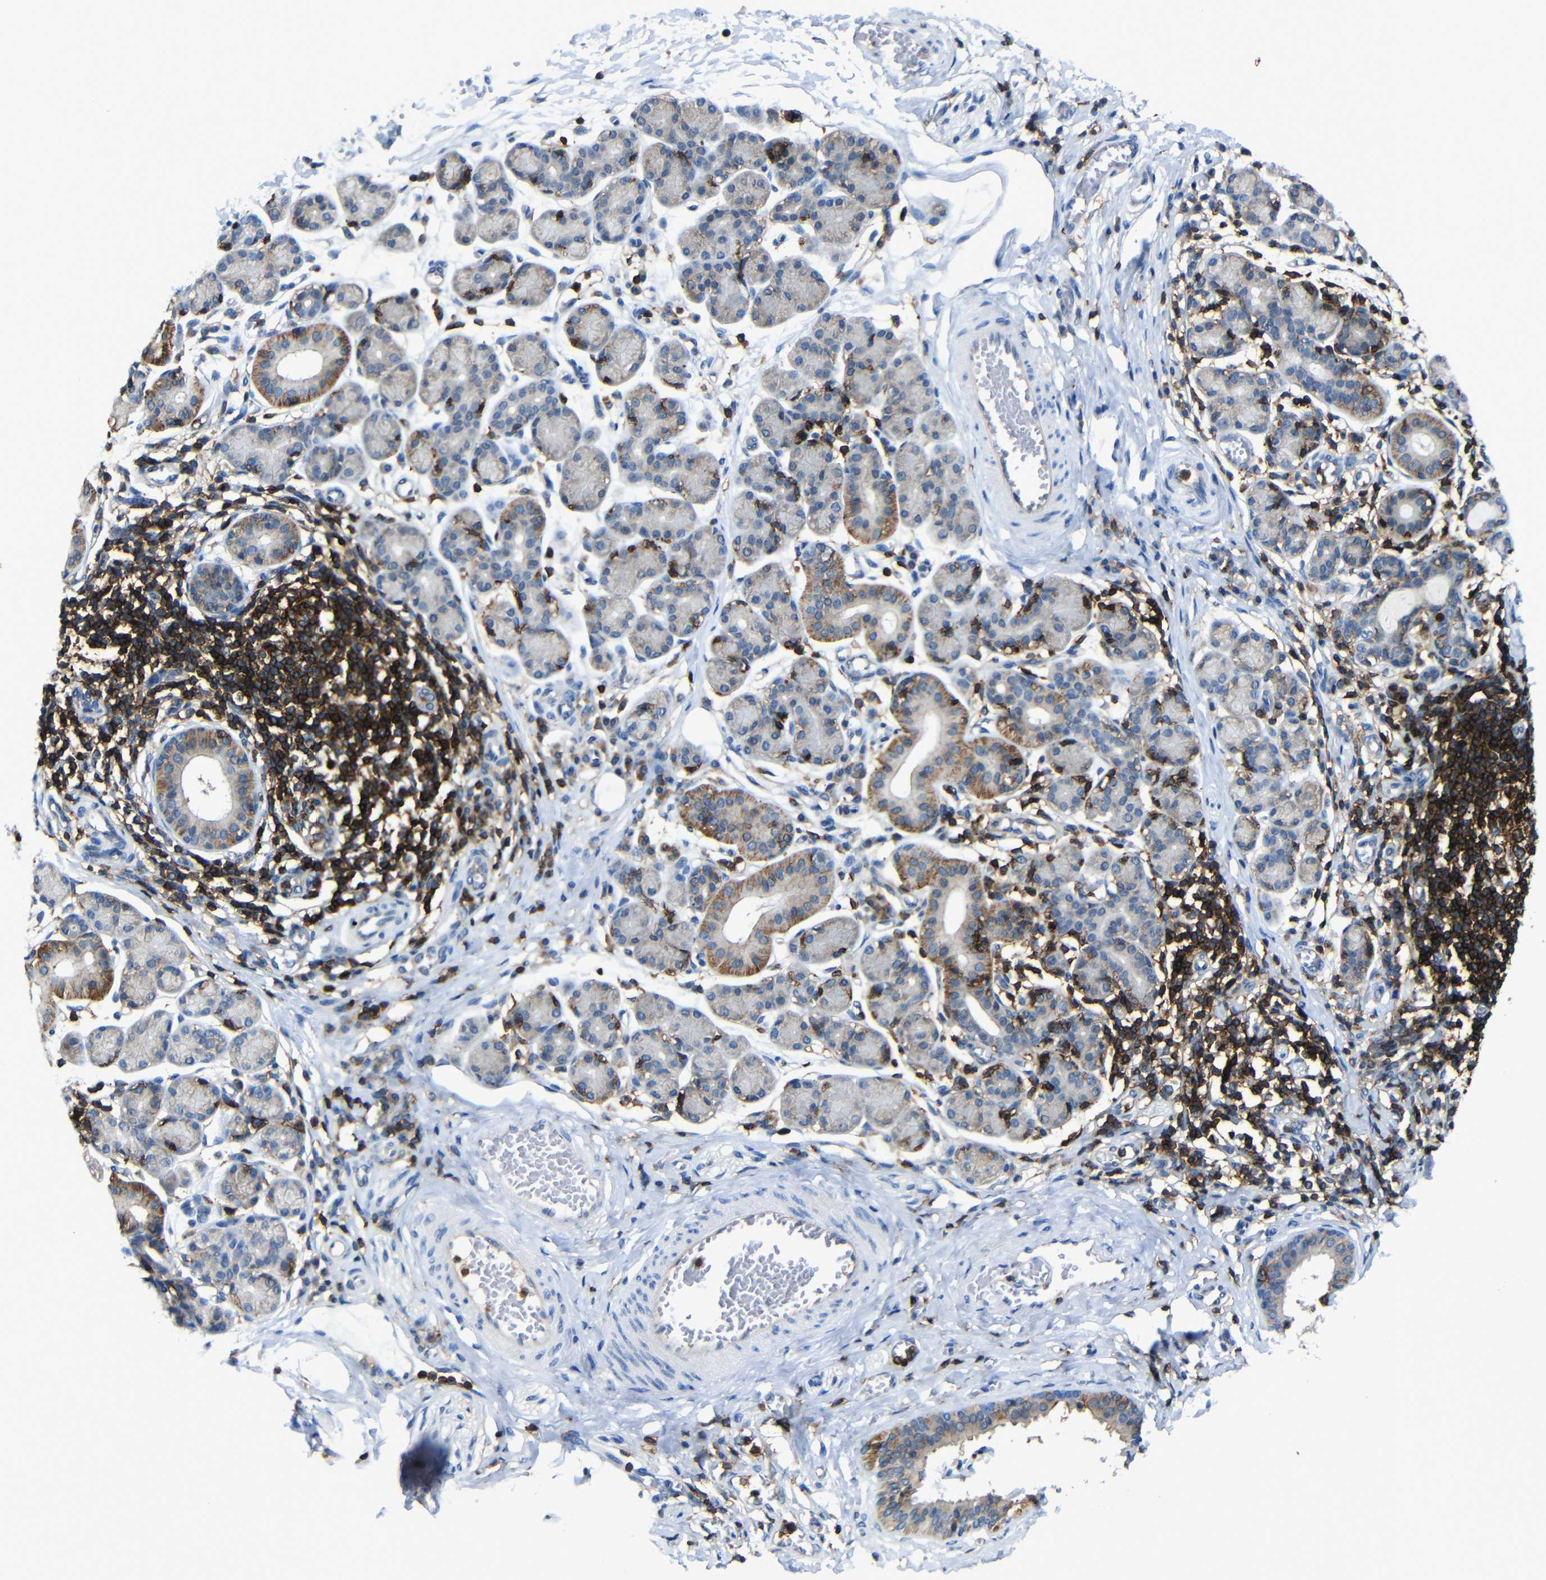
{"staining": {"intensity": "moderate", "quantity": "25%-75%", "location": "cytoplasmic/membranous"}, "tissue": "salivary gland", "cell_type": "Glandular cells", "image_type": "normal", "snomed": [{"axis": "morphology", "description": "Normal tissue, NOS"}, {"axis": "morphology", "description": "Inflammation, NOS"}, {"axis": "topography", "description": "Lymph node"}, {"axis": "topography", "description": "Salivary gland"}], "caption": "Salivary gland stained for a protein (brown) shows moderate cytoplasmic/membranous positive expression in approximately 25%-75% of glandular cells.", "gene": "P2RY12", "patient": {"sex": "male", "age": 3}}